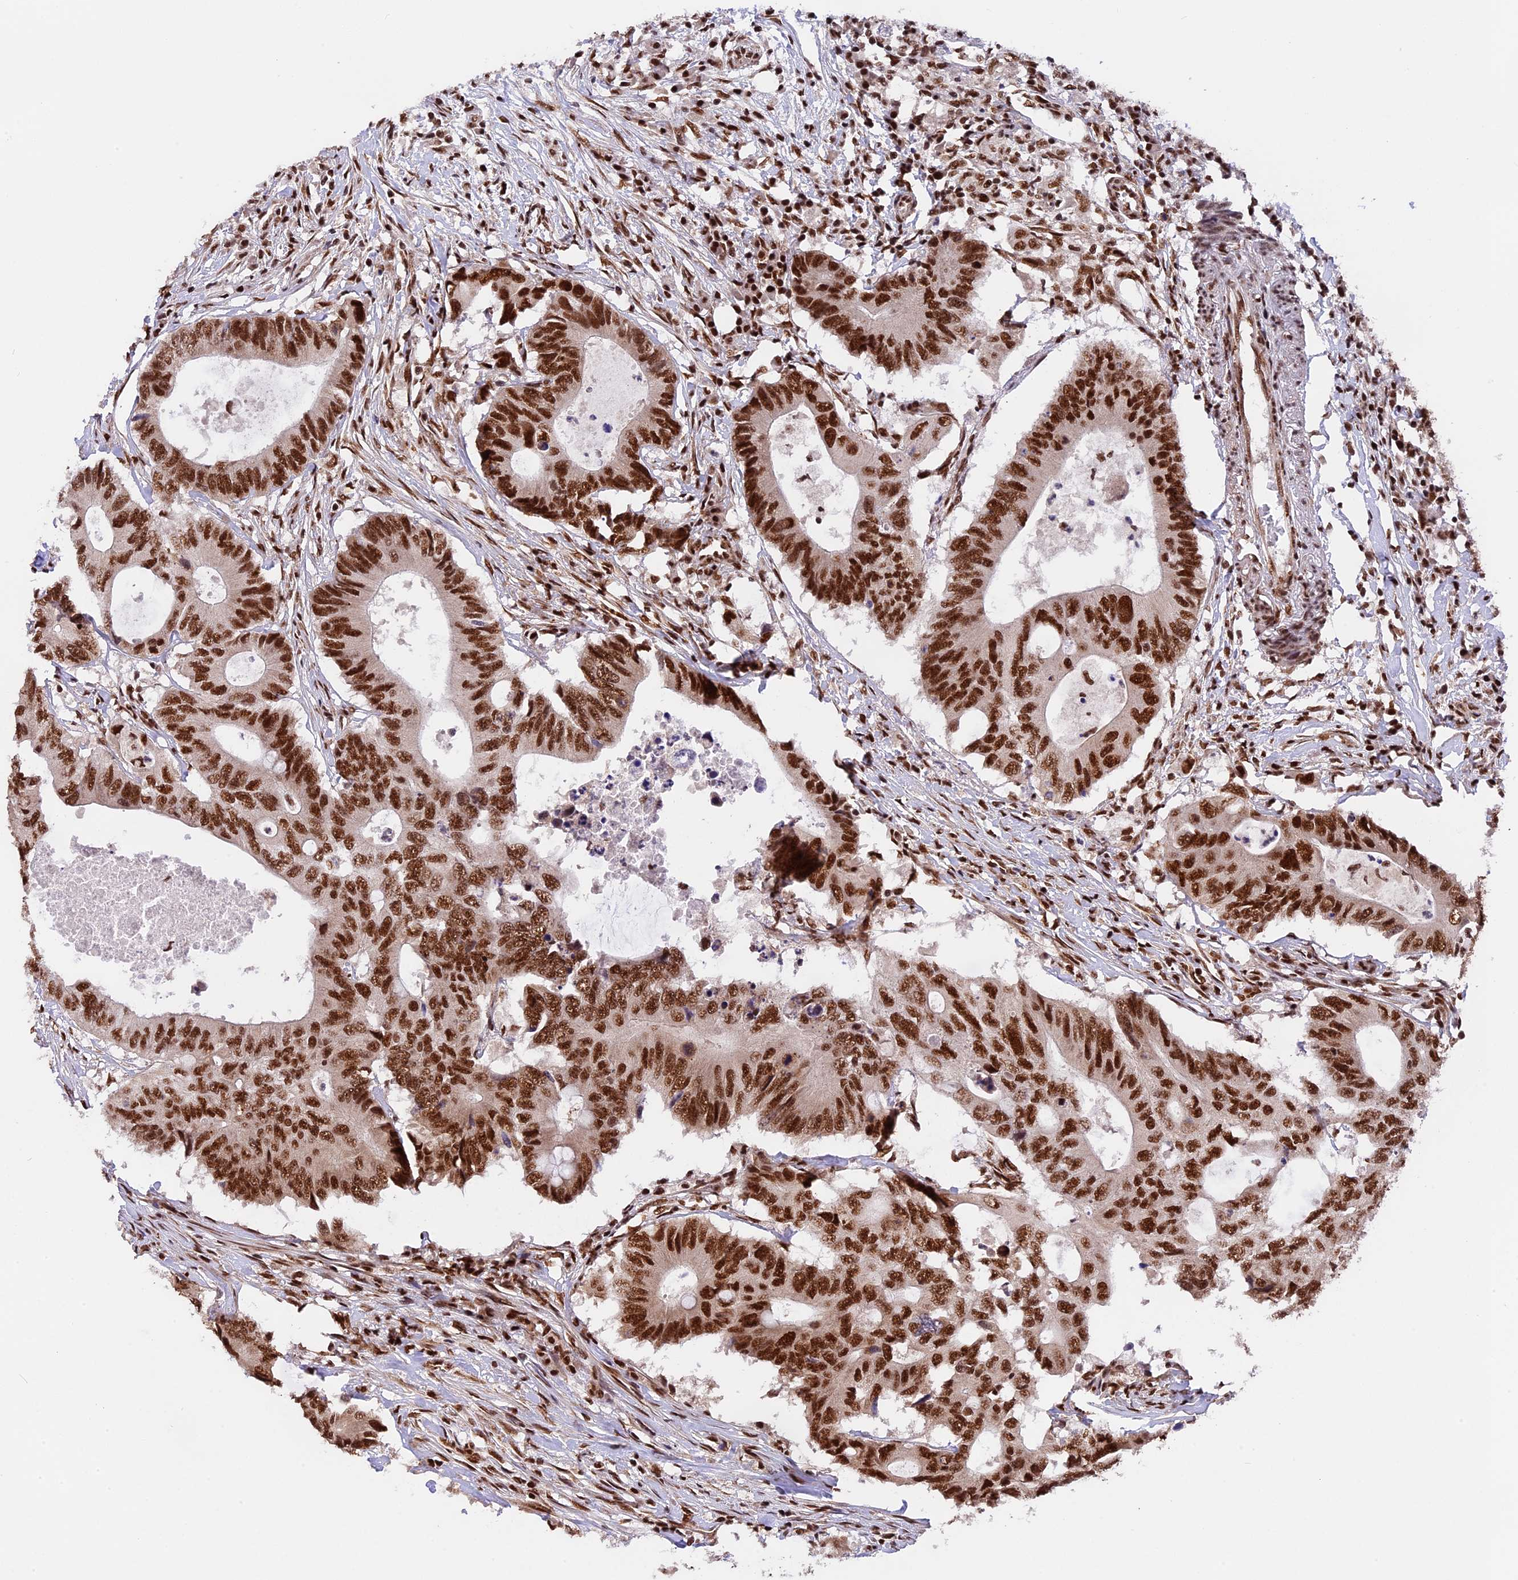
{"staining": {"intensity": "strong", "quantity": ">75%", "location": "nuclear"}, "tissue": "colorectal cancer", "cell_type": "Tumor cells", "image_type": "cancer", "snomed": [{"axis": "morphology", "description": "Adenocarcinoma, NOS"}, {"axis": "topography", "description": "Colon"}], "caption": "An IHC image of neoplastic tissue is shown. Protein staining in brown labels strong nuclear positivity in colorectal cancer within tumor cells. (Brightfield microscopy of DAB IHC at high magnification).", "gene": "RAMAC", "patient": {"sex": "male", "age": 71}}